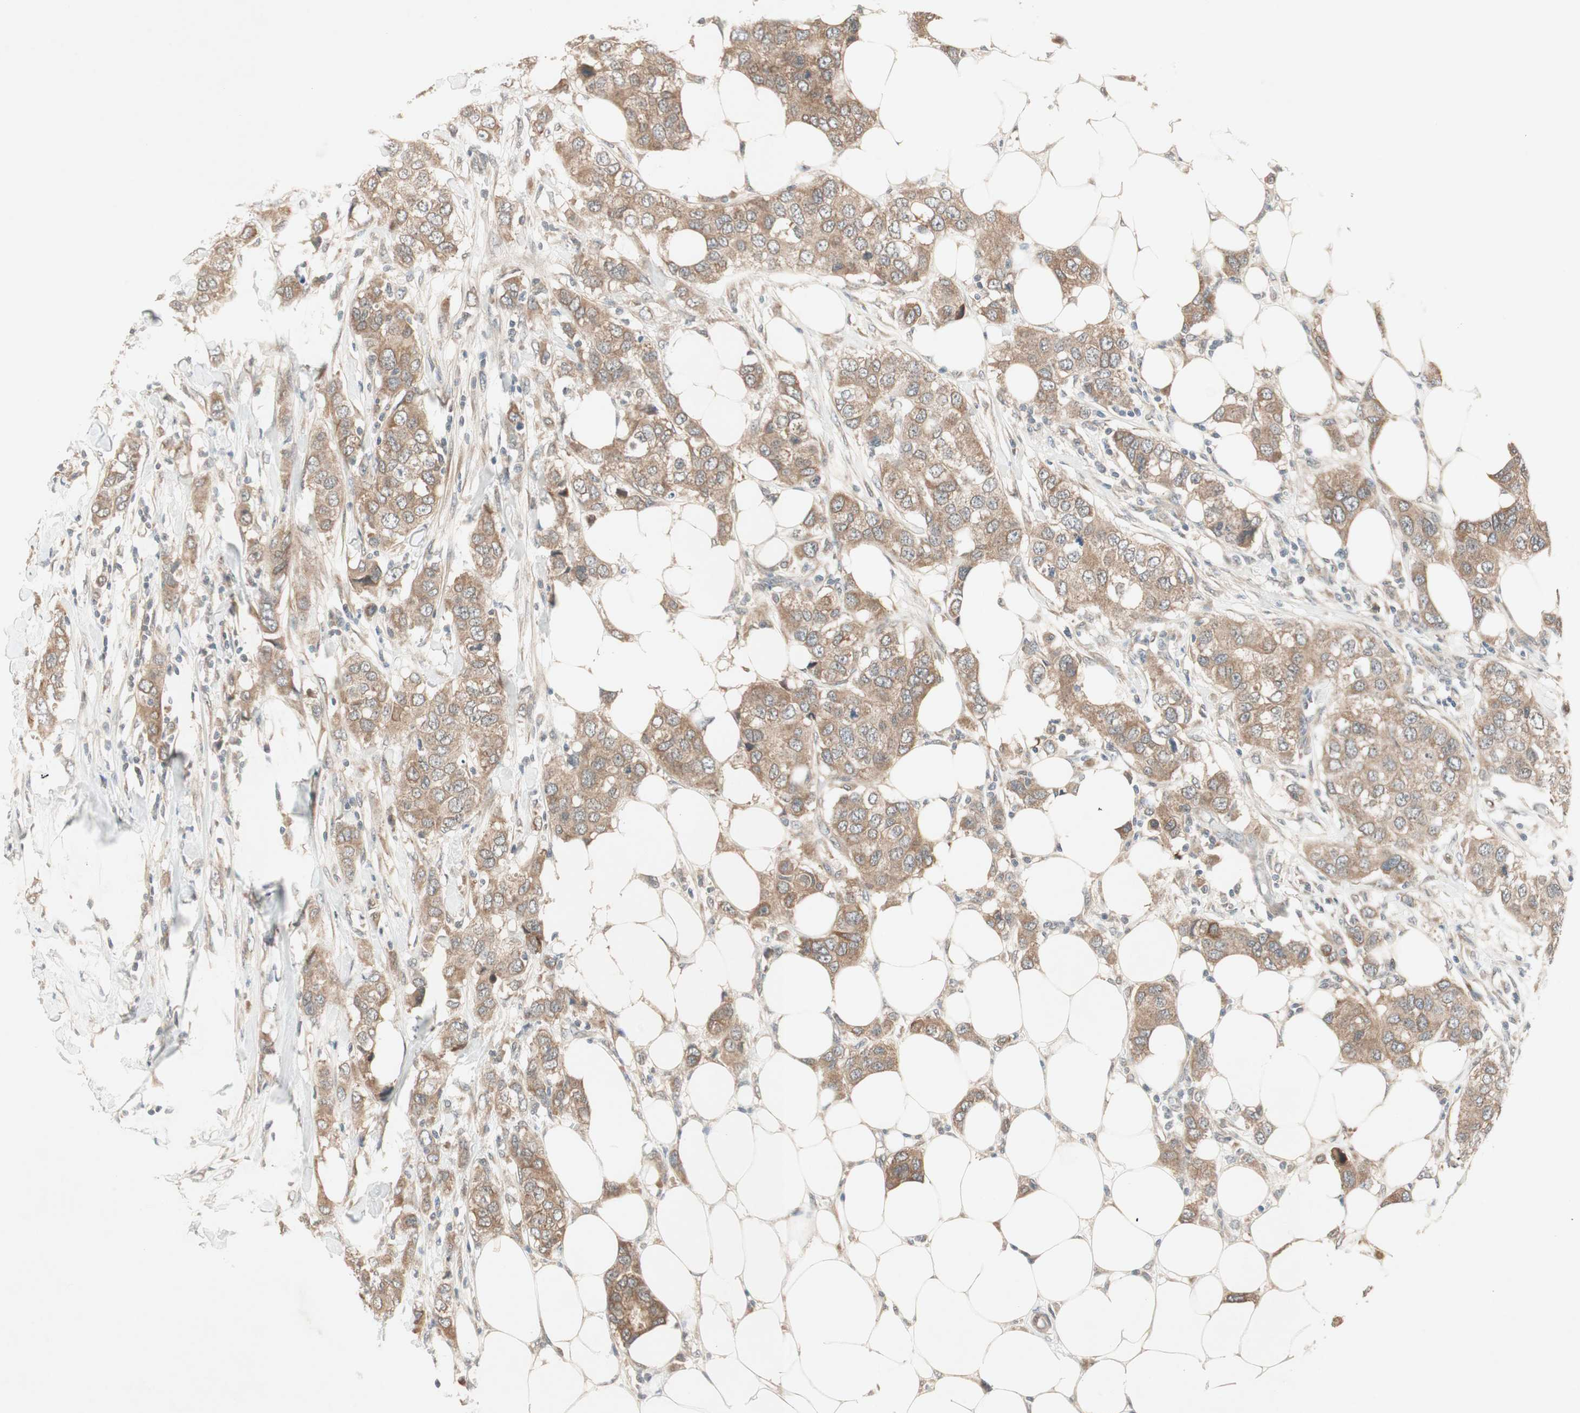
{"staining": {"intensity": "moderate", "quantity": ">75%", "location": "cytoplasmic/membranous"}, "tissue": "breast cancer", "cell_type": "Tumor cells", "image_type": "cancer", "snomed": [{"axis": "morphology", "description": "Duct carcinoma"}, {"axis": "topography", "description": "Breast"}], "caption": "IHC image of neoplastic tissue: infiltrating ductal carcinoma (breast) stained using immunohistochemistry (IHC) reveals medium levels of moderate protein expression localized specifically in the cytoplasmic/membranous of tumor cells, appearing as a cytoplasmic/membranous brown color.", "gene": "PGBD1", "patient": {"sex": "female", "age": 50}}